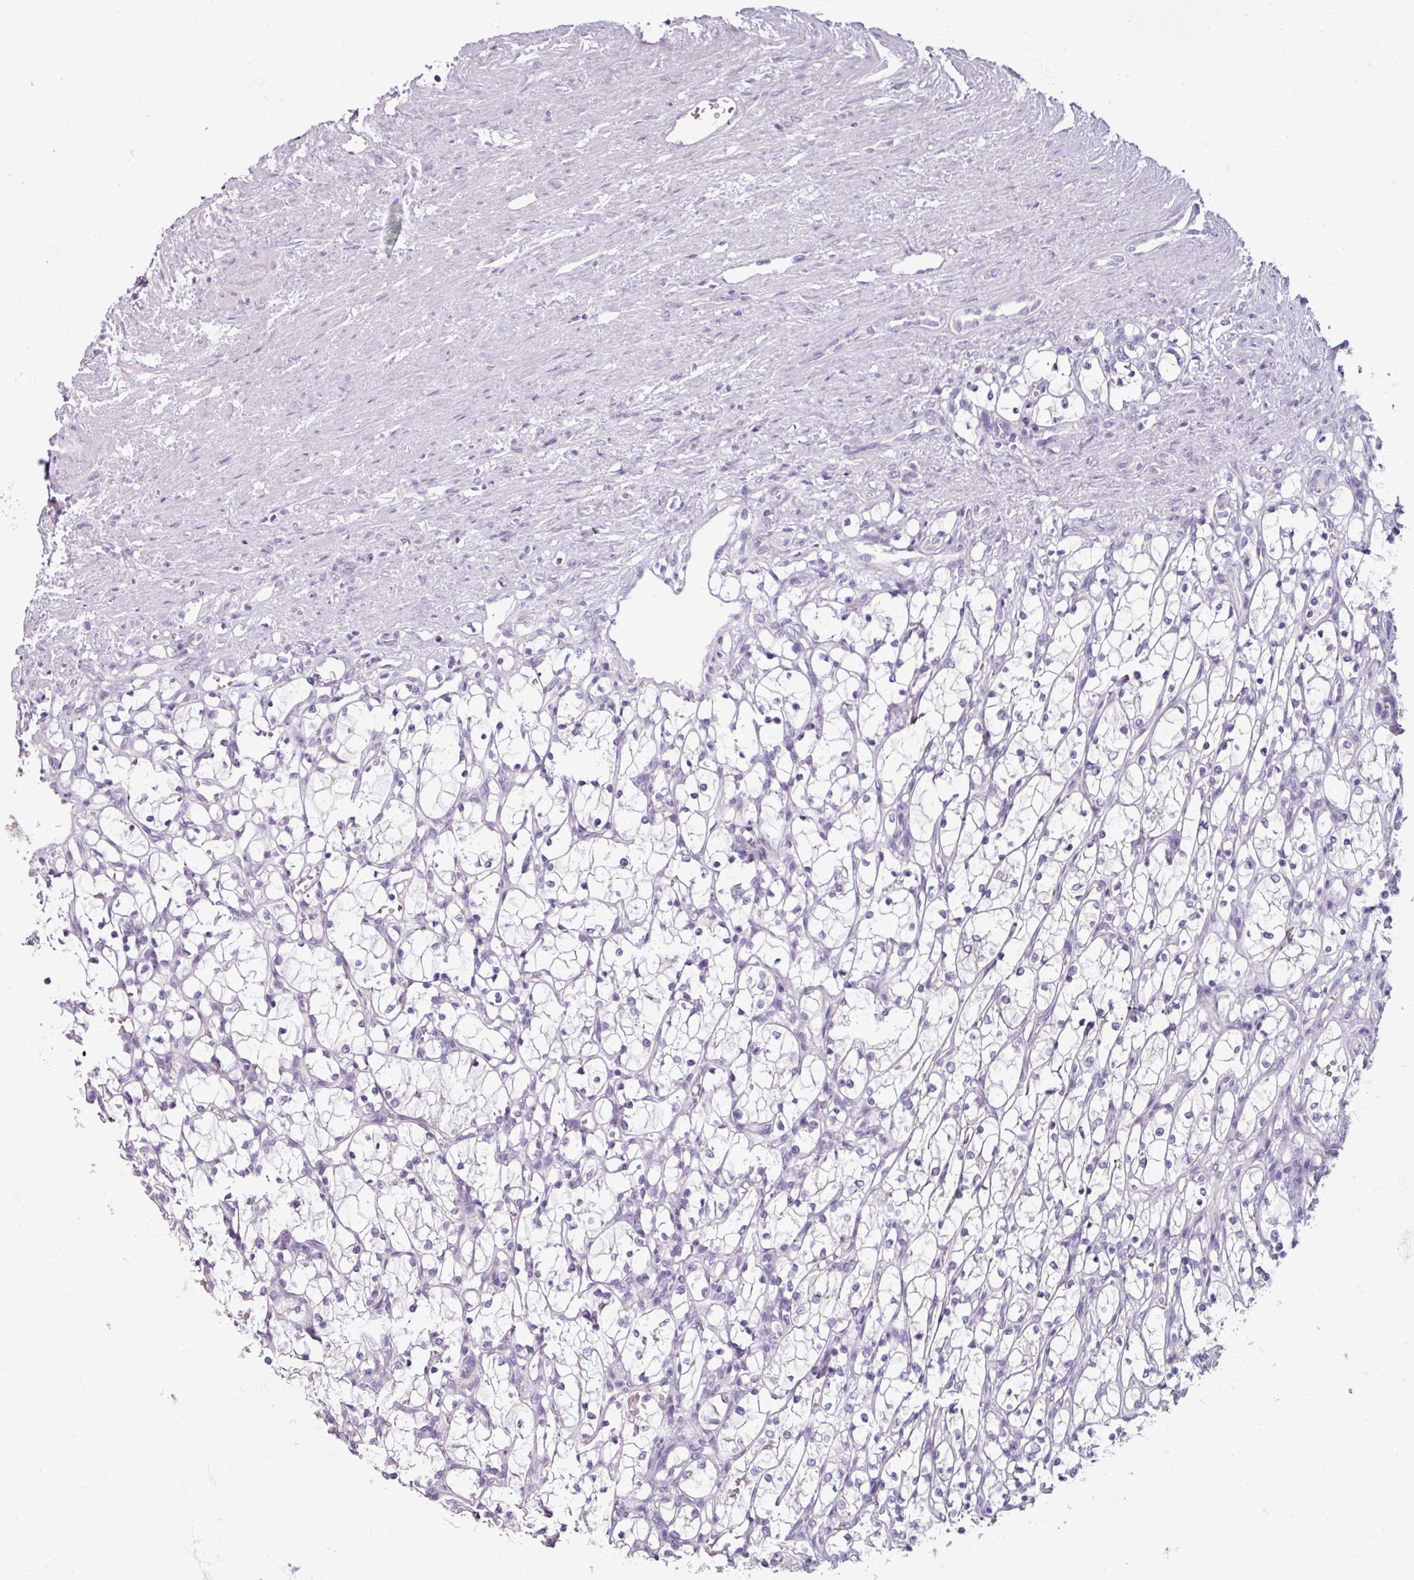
{"staining": {"intensity": "negative", "quantity": "none", "location": "none"}, "tissue": "renal cancer", "cell_type": "Tumor cells", "image_type": "cancer", "snomed": [{"axis": "morphology", "description": "Adenocarcinoma, NOS"}, {"axis": "topography", "description": "Kidney"}], "caption": "Image shows no protein staining in tumor cells of adenocarcinoma (renal) tissue.", "gene": "SMIM11", "patient": {"sex": "female", "age": 69}}